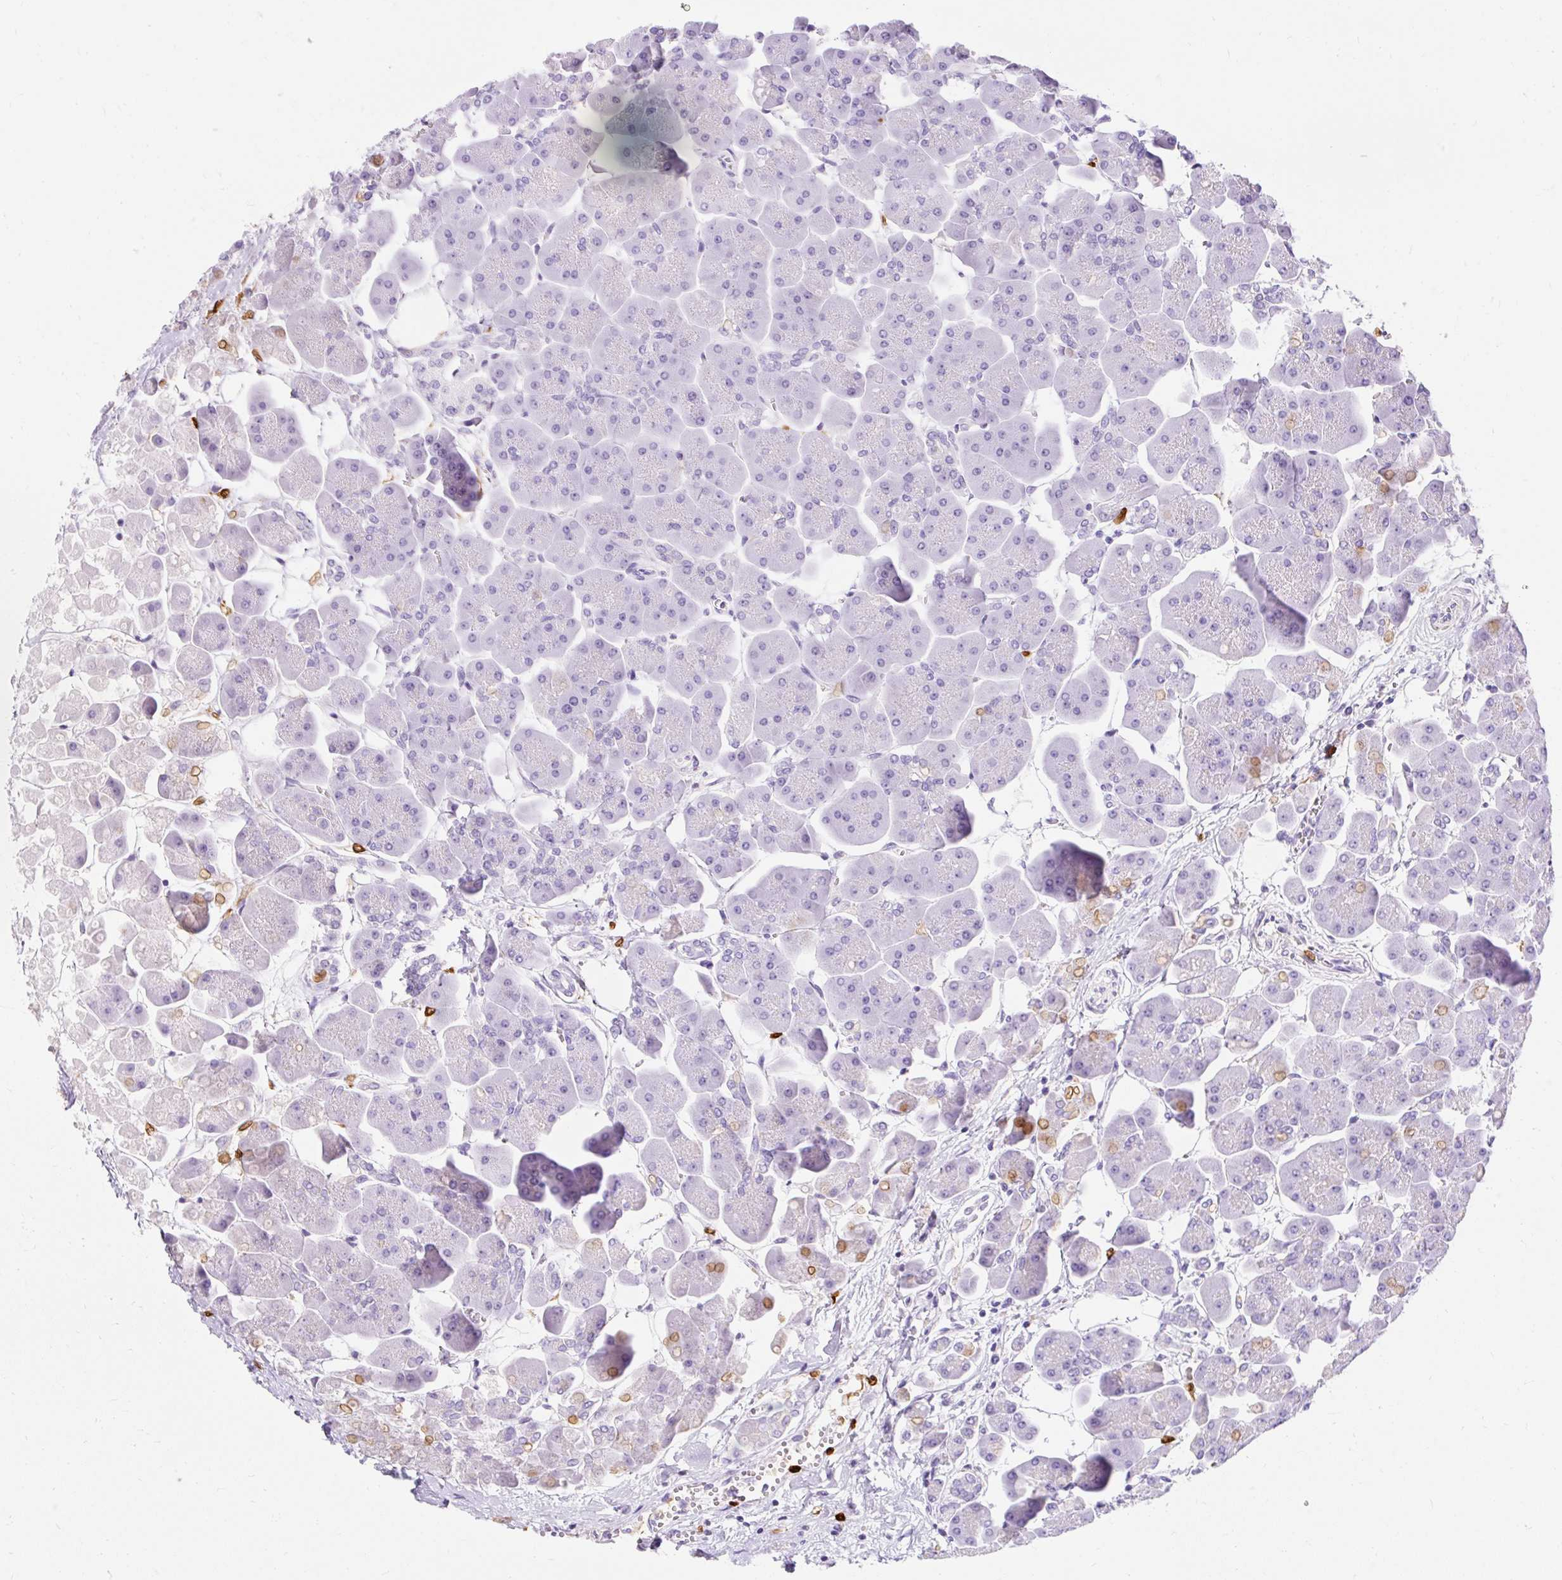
{"staining": {"intensity": "negative", "quantity": "none", "location": "none"}, "tissue": "pancreas", "cell_type": "Exocrine glandular cells", "image_type": "normal", "snomed": [{"axis": "morphology", "description": "Normal tissue, NOS"}, {"axis": "topography", "description": "Pancreas"}], "caption": "A high-resolution photomicrograph shows immunohistochemistry (IHC) staining of benign pancreas, which reveals no significant staining in exocrine glandular cells. Nuclei are stained in blue.", "gene": "APOC2", "patient": {"sex": "male", "age": 66}}